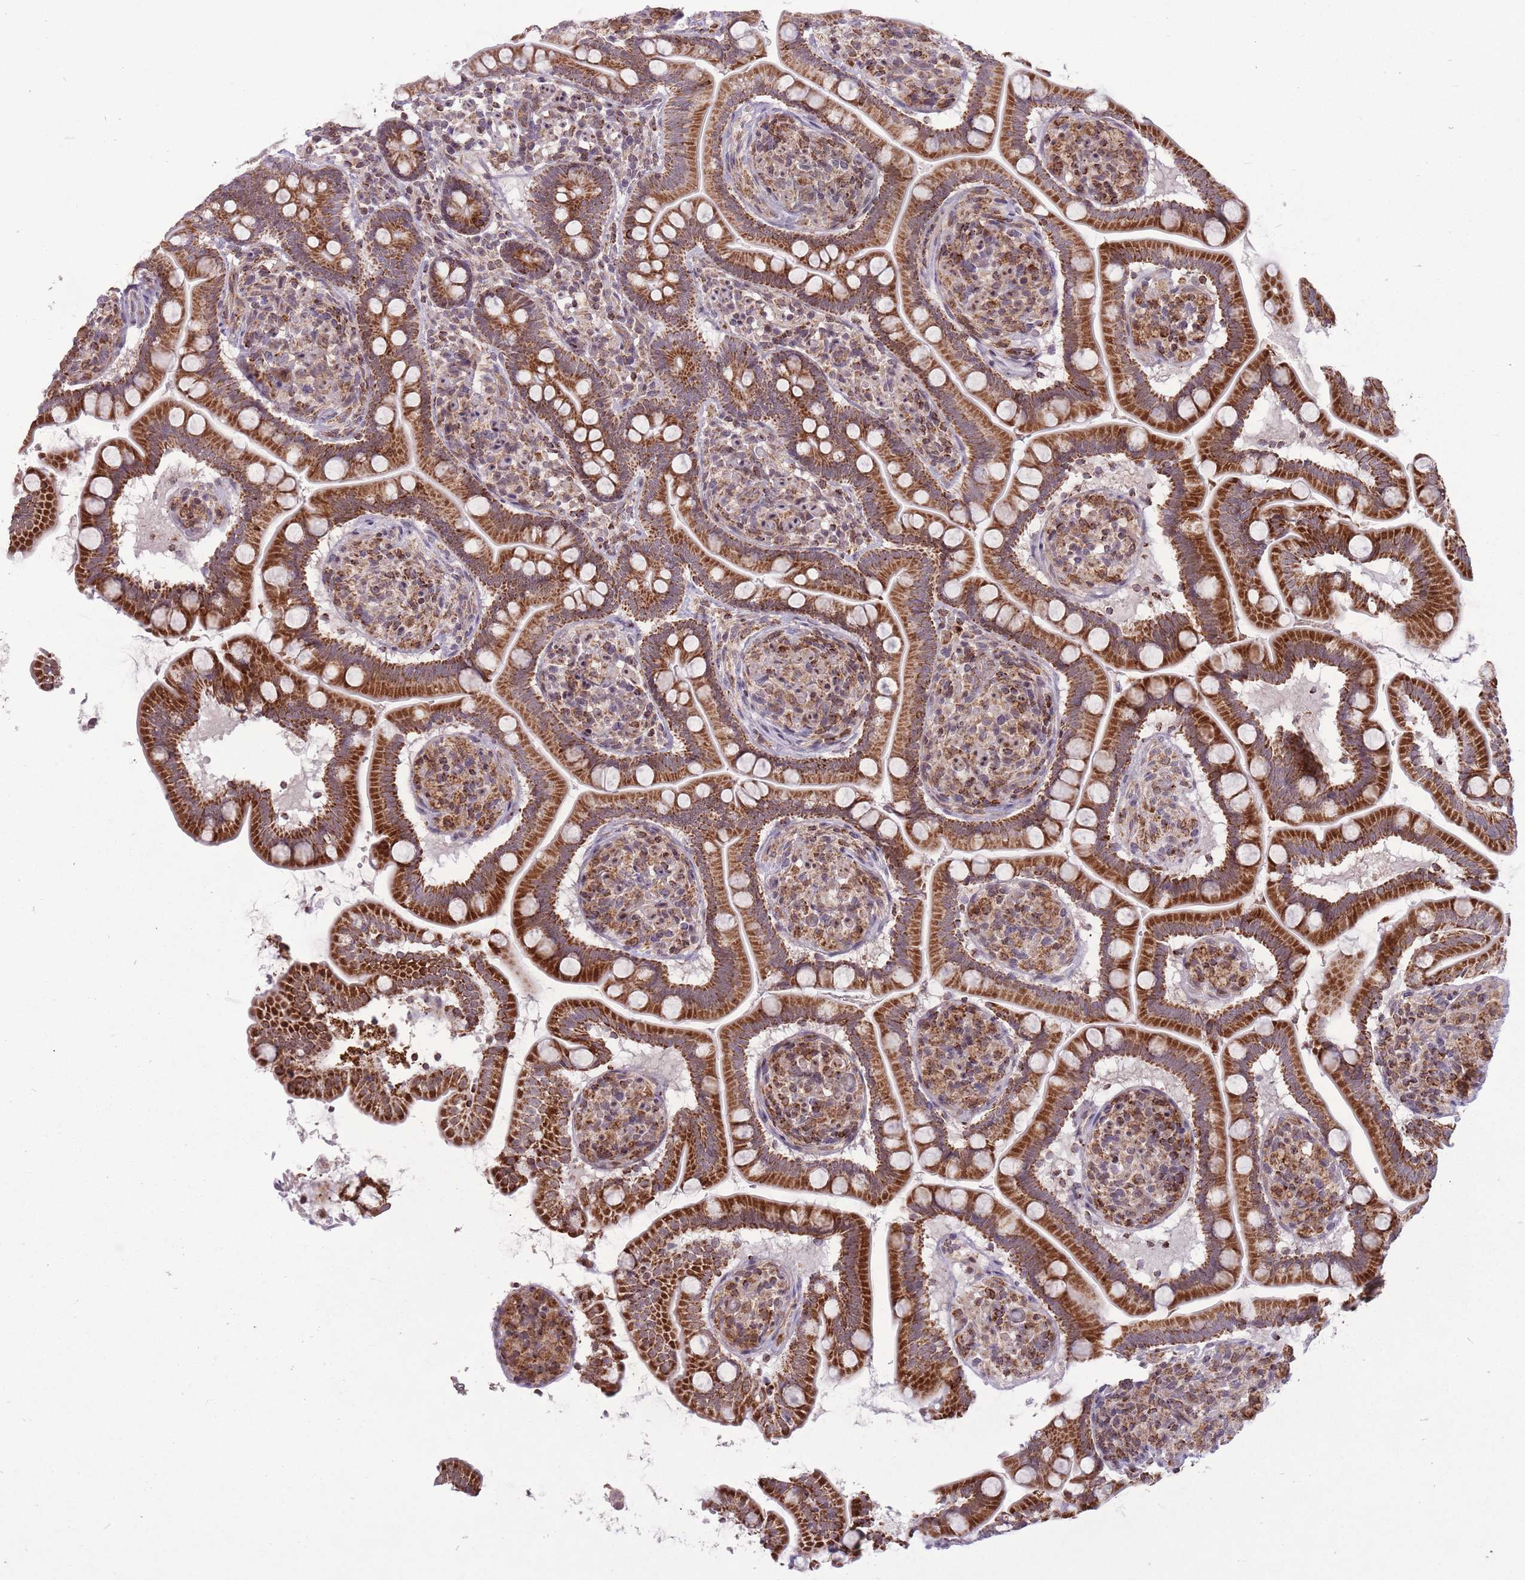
{"staining": {"intensity": "strong", "quantity": ">75%", "location": "cytoplasmic/membranous"}, "tissue": "small intestine", "cell_type": "Glandular cells", "image_type": "normal", "snomed": [{"axis": "morphology", "description": "Normal tissue, NOS"}, {"axis": "topography", "description": "Small intestine"}], "caption": "Protein analysis of normal small intestine demonstrates strong cytoplasmic/membranous staining in about >75% of glandular cells. (Stains: DAB in brown, nuclei in blue, Microscopy: brightfield microscopy at high magnification).", "gene": "DPYSL4", "patient": {"sex": "female", "age": 64}}